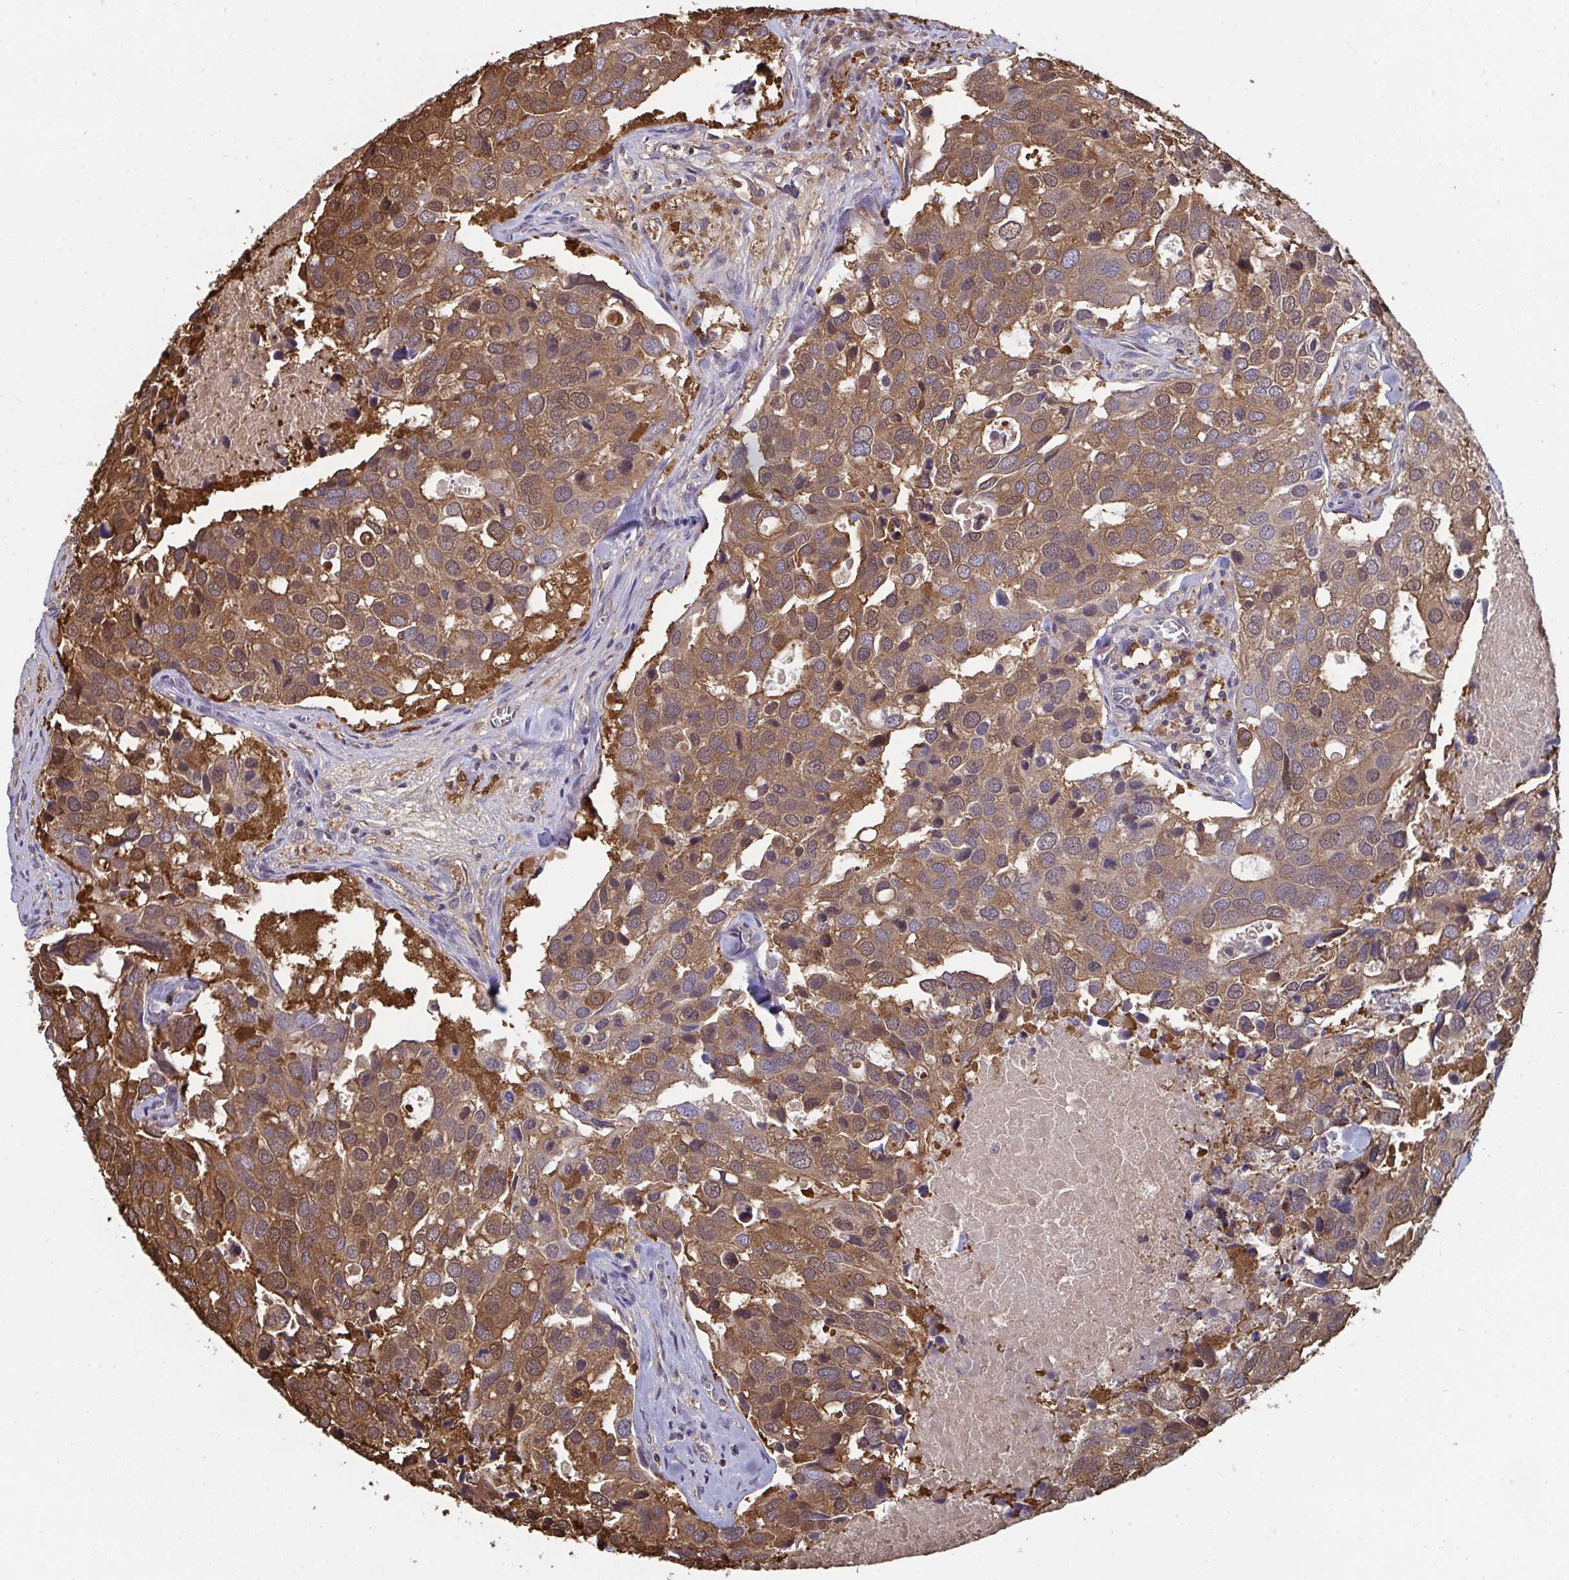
{"staining": {"intensity": "moderate", "quantity": ">75%", "location": "cytoplasmic/membranous,nuclear"}, "tissue": "breast cancer", "cell_type": "Tumor cells", "image_type": "cancer", "snomed": [{"axis": "morphology", "description": "Duct carcinoma"}, {"axis": "topography", "description": "Breast"}], "caption": "This micrograph shows immunohistochemistry (IHC) staining of human breast cancer (infiltrating ductal carcinoma), with medium moderate cytoplasmic/membranous and nuclear positivity in about >75% of tumor cells.", "gene": "TTC9C", "patient": {"sex": "female", "age": 83}}